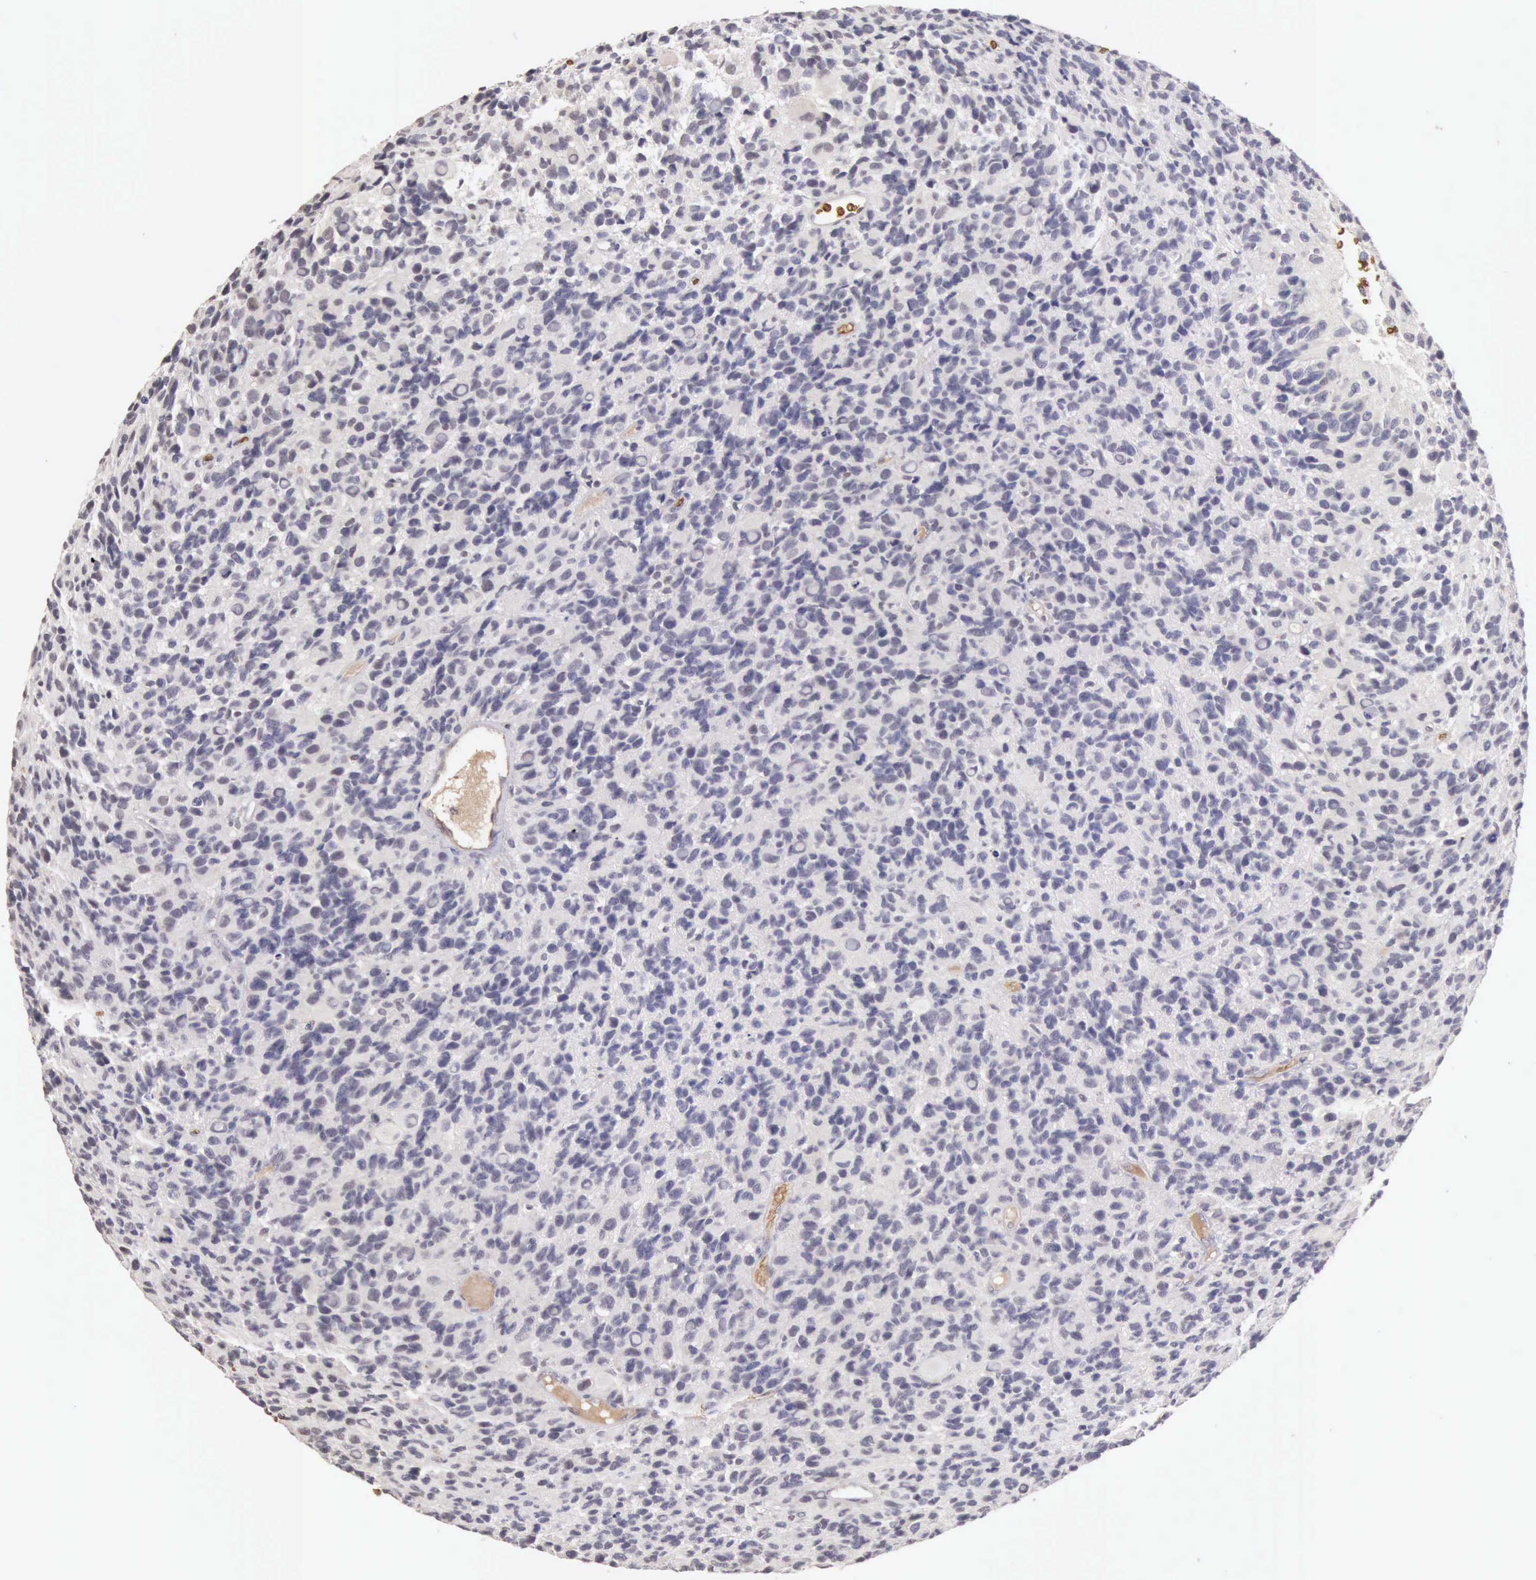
{"staining": {"intensity": "negative", "quantity": "none", "location": "none"}, "tissue": "glioma", "cell_type": "Tumor cells", "image_type": "cancer", "snomed": [{"axis": "morphology", "description": "Glioma, malignant, High grade"}, {"axis": "topography", "description": "Brain"}], "caption": "Immunohistochemistry (IHC) histopathology image of glioma stained for a protein (brown), which shows no staining in tumor cells.", "gene": "CFI", "patient": {"sex": "male", "age": 77}}